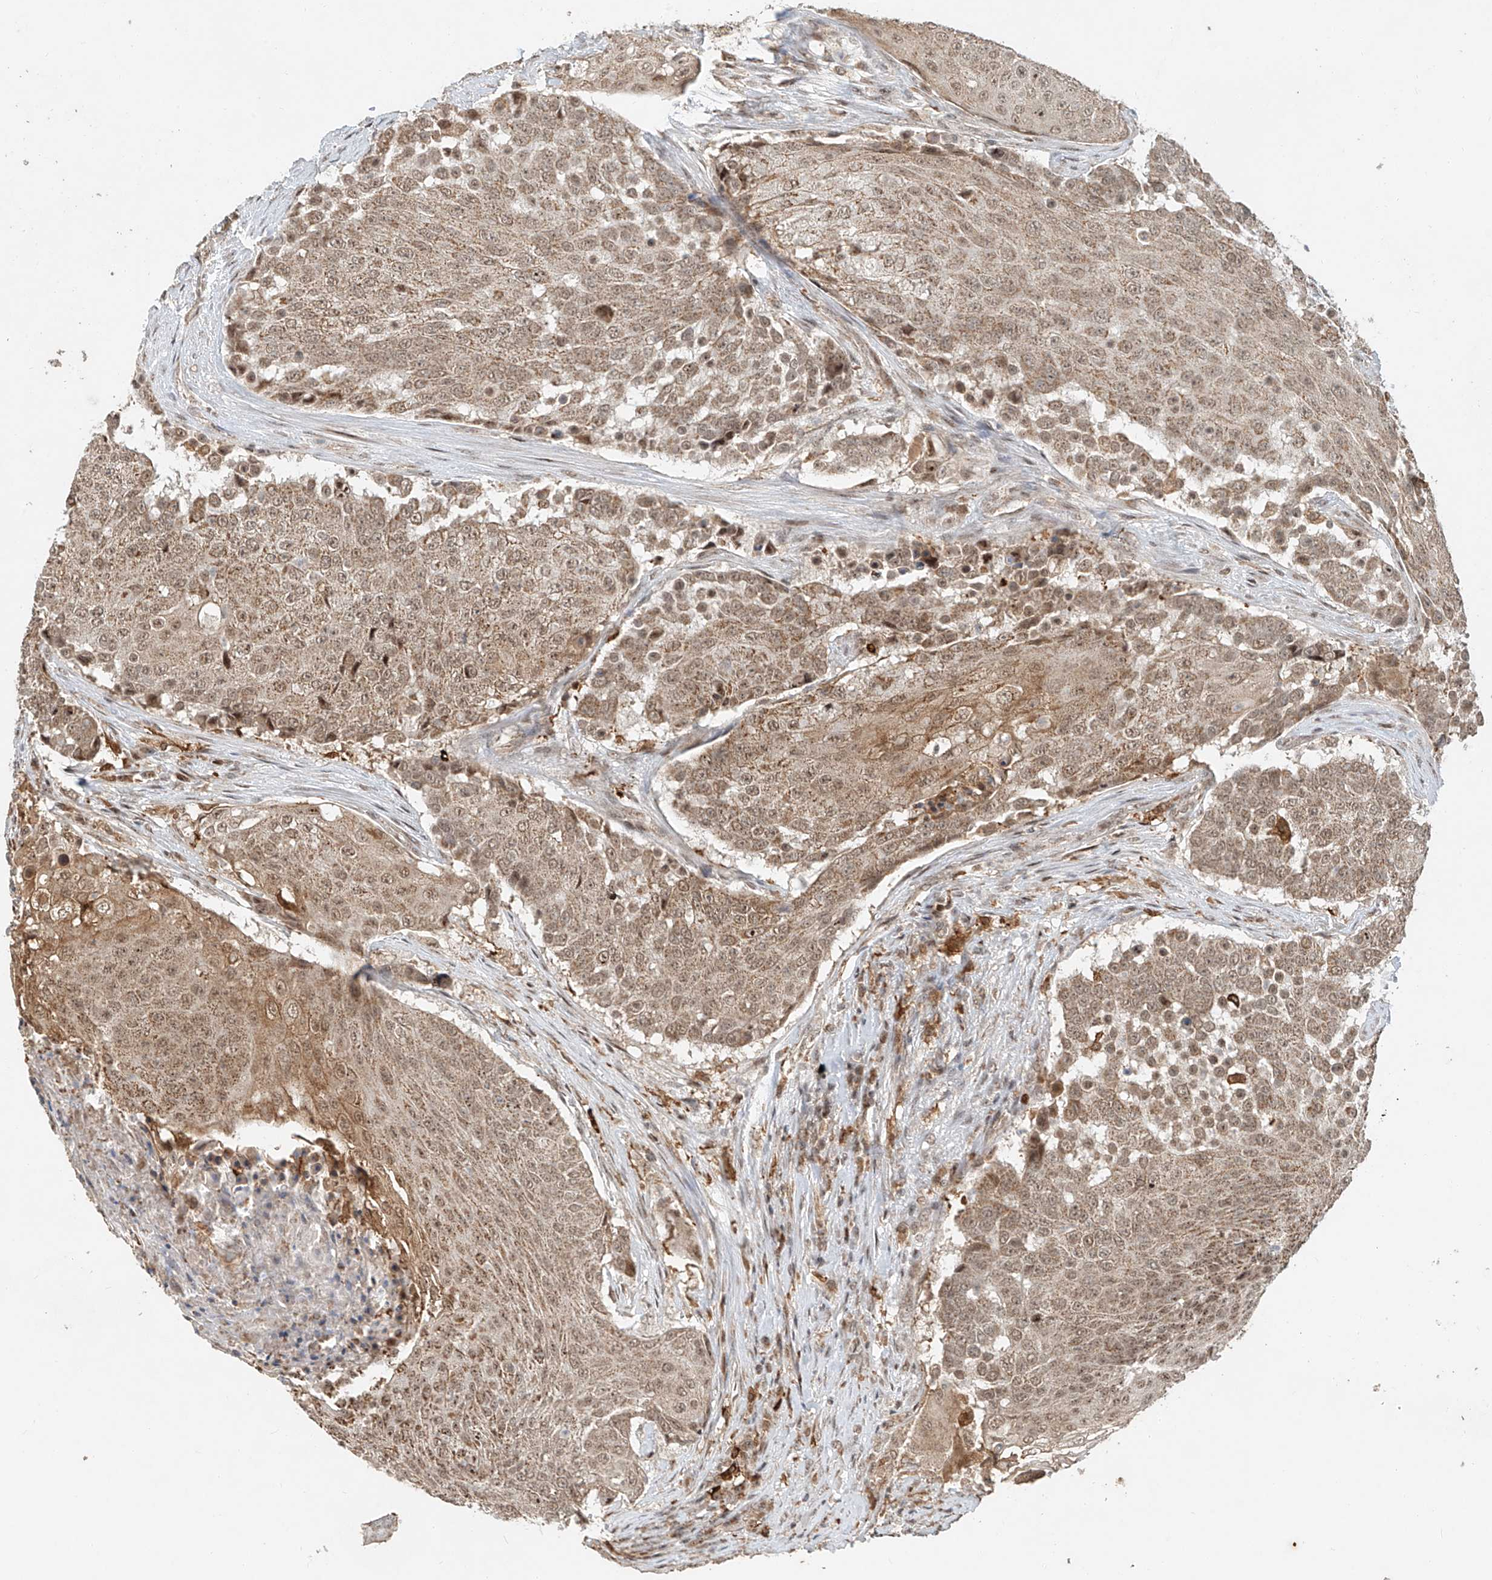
{"staining": {"intensity": "weak", "quantity": ">75%", "location": "cytoplasmic/membranous,nuclear"}, "tissue": "urothelial cancer", "cell_type": "Tumor cells", "image_type": "cancer", "snomed": [{"axis": "morphology", "description": "Urothelial carcinoma, High grade"}, {"axis": "topography", "description": "Urinary bladder"}], "caption": "A brown stain highlights weak cytoplasmic/membranous and nuclear staining of a protein in high-grade urothelial carcinoma tumor cells.", "gene": "SYTL3", "patient": {"sex": "female", "age": 63}}